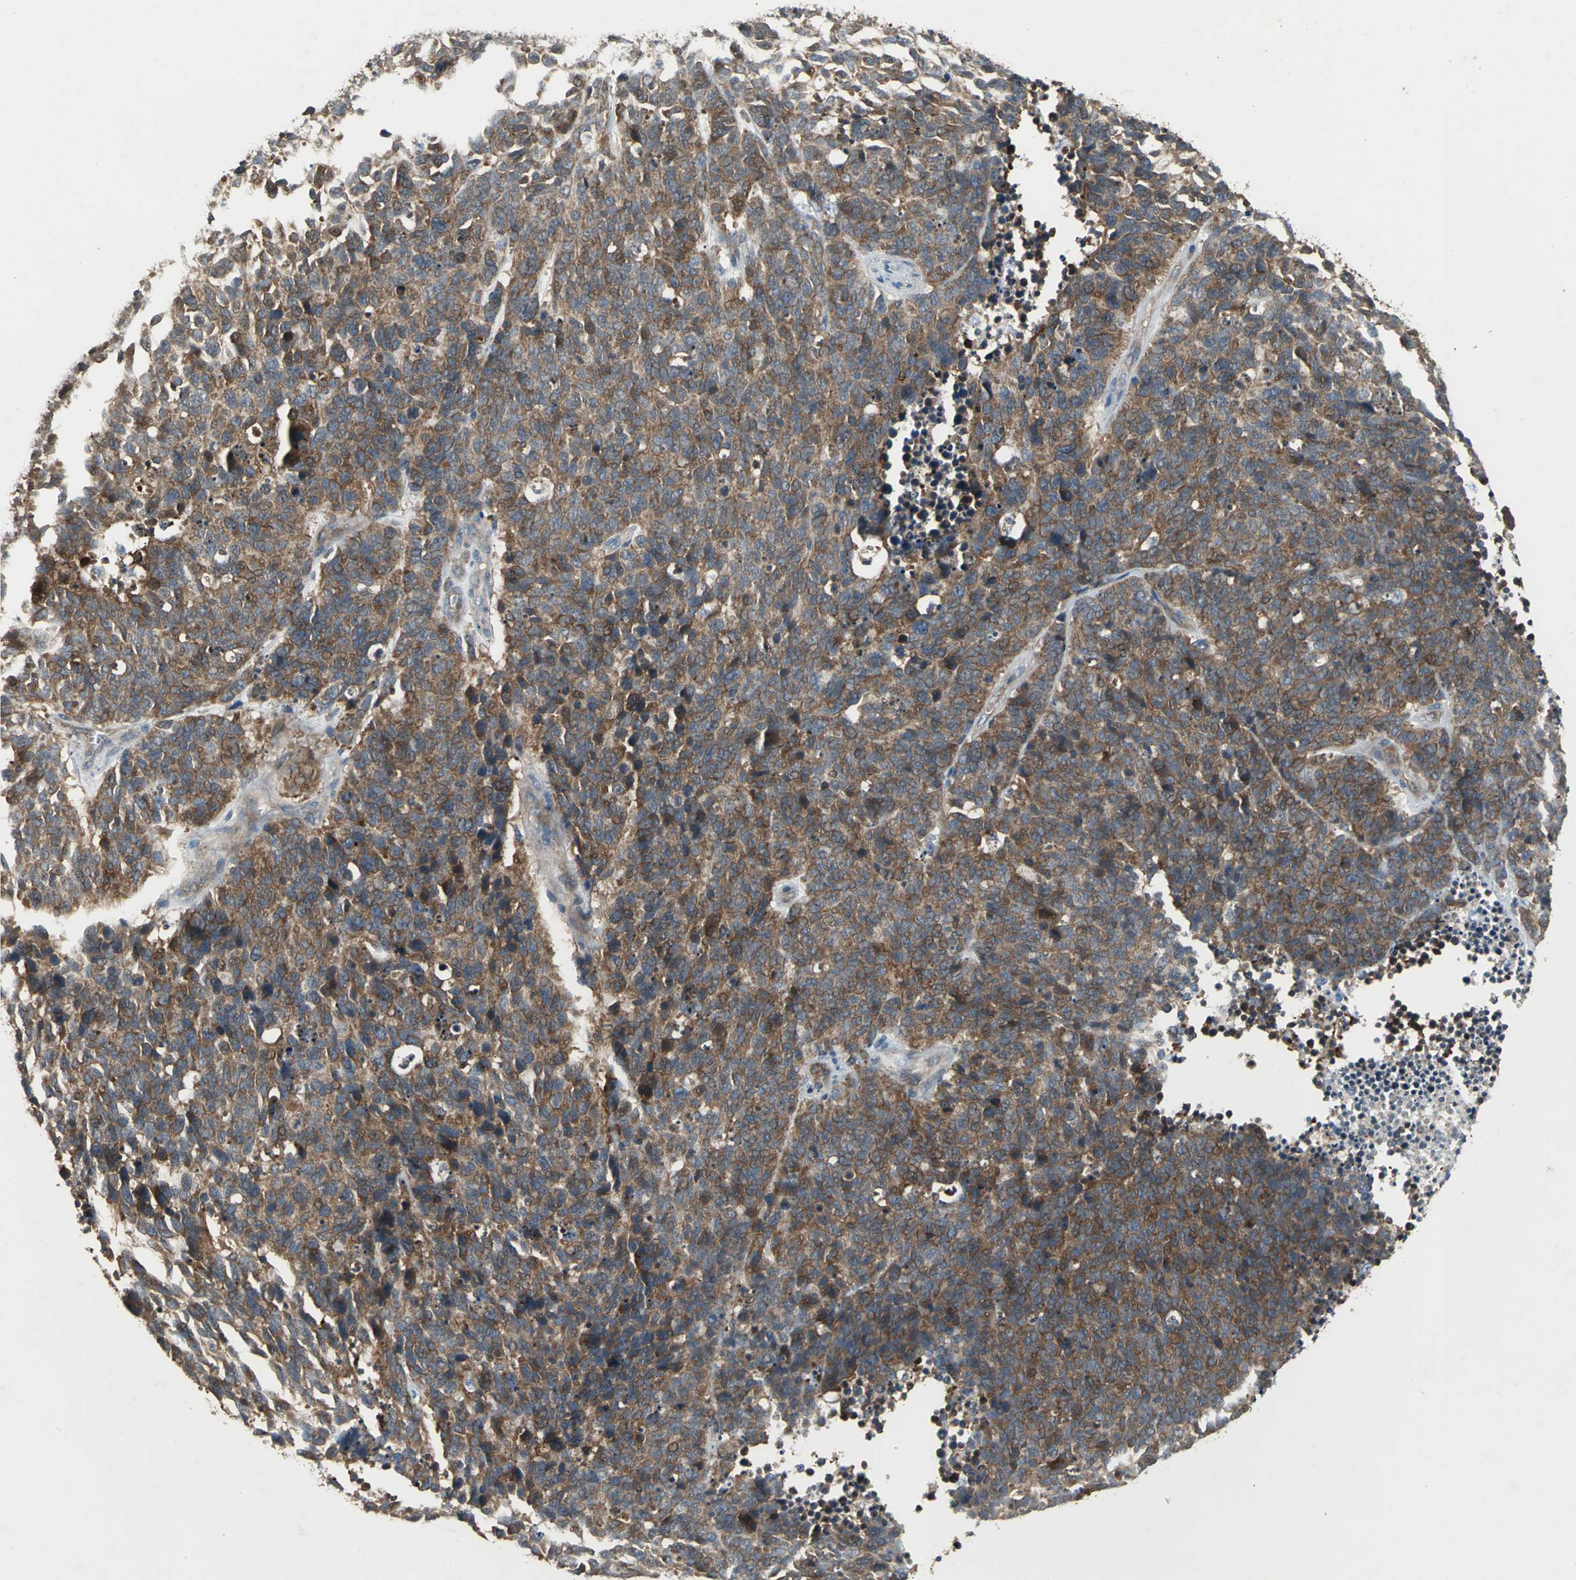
{"staining": {"intensity": "moderate", "quantity": ">75%", "location": "cytoplasmic/membranous"}, "tissue": "lung cancer", "cell_type": "Tumor cells", "image_type": "cancer", "snomed": [{"axis": "morphology", "description": "Neoplasm, malignant, NOS"}, {"axis": "topography", "description": "Lung"}], "caption": "Lung cancer was stained to show a protein in brown. There is medium levels of moderate cytoplasmic/membranous expression in approximately >75% of tumor cells.", "gene": "MET", "patient": {"sex": "female", "age": 58}}